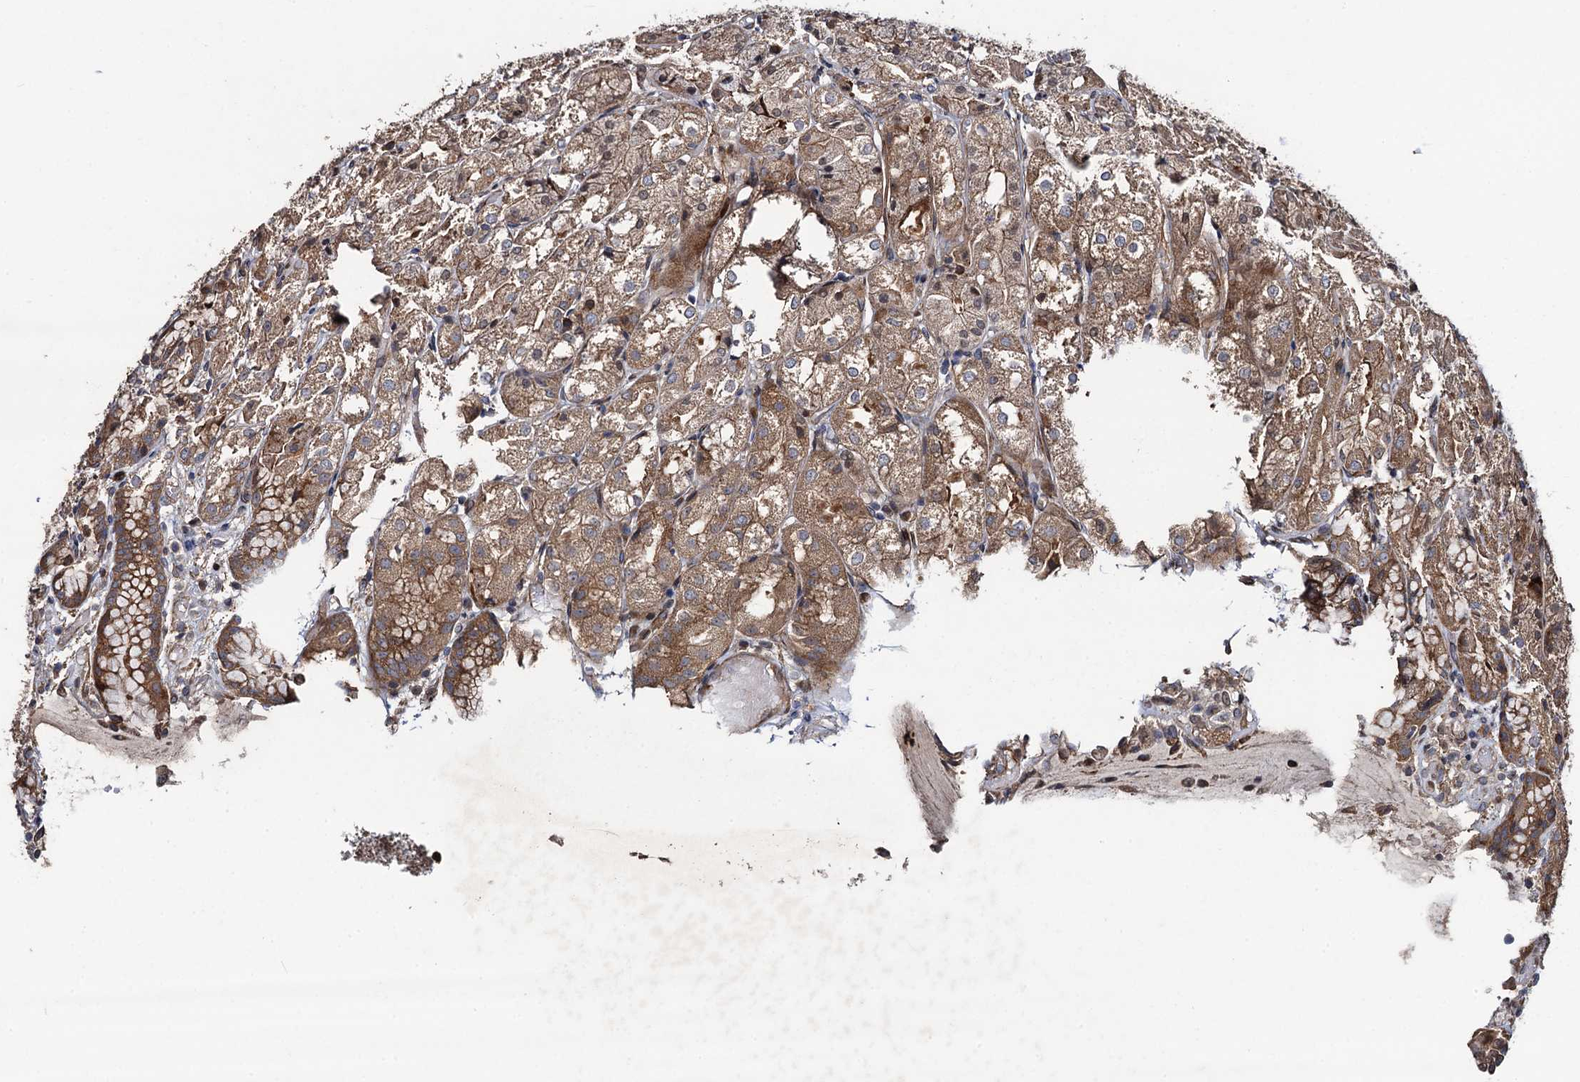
{"staining": {"intensity": "strong", "quantity": ">75%", "location": "cytoplasmic/membranous"}, "tissue": "stomach", "cell_type": "Glandular cells", "image_type": "normal", "snomed": [{"axis": "morphology", "description": "Normal tissue, NOS"}, {"axis": "topography", "description": "Stomach, upper"}], "caption": "This photomicrograph demonstrates immunohistochemistry staining of normal human stomach, with high strong cytoplasmic/membranous expression in about >75% of glandular cells.", "gene": "RHOBTB1", "patient": {"sex": "male", "age": 72}}